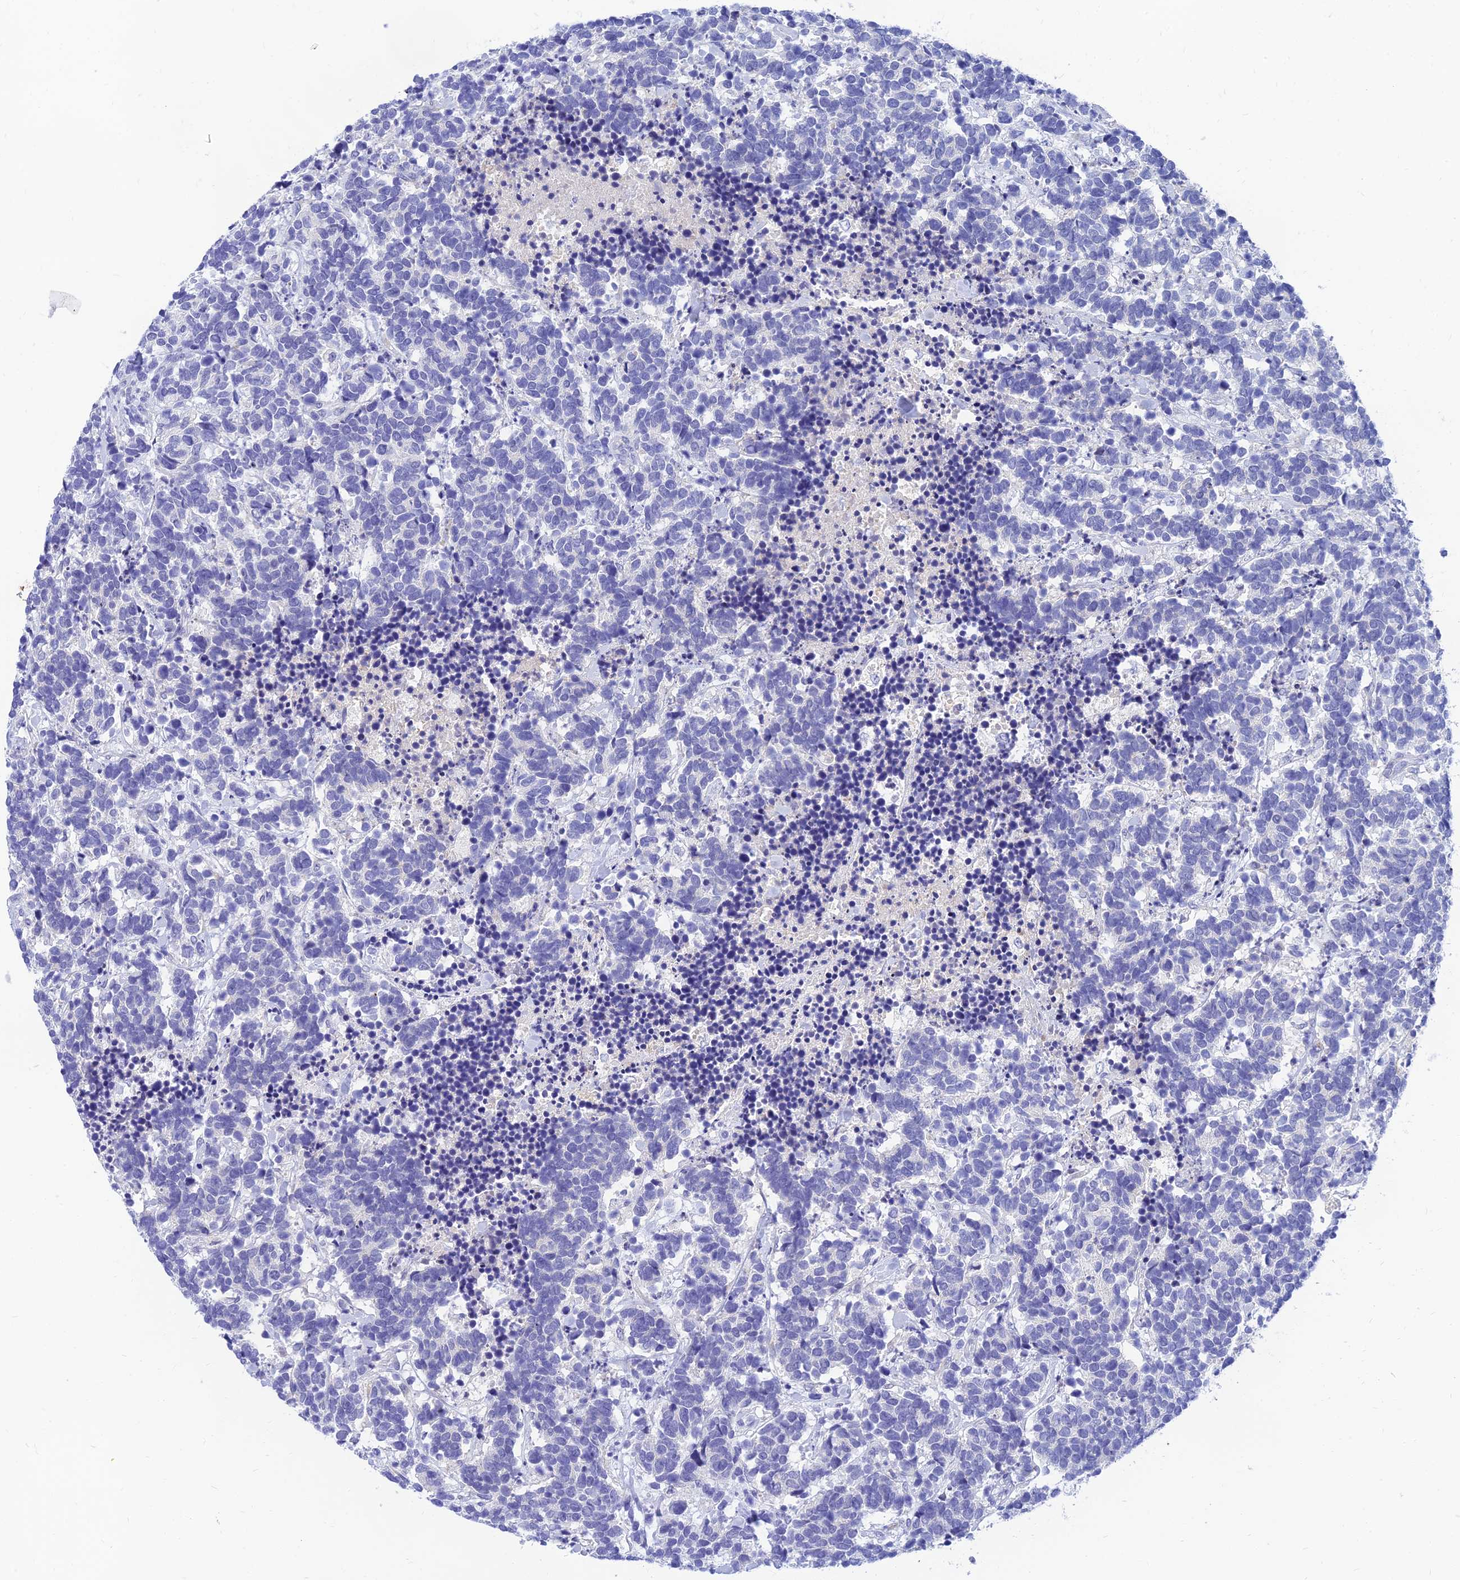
{"staining": {"intensity": "negative", "quantity": "none", "location": "none"}, "tissue": "carcinoid", "cell_type": "Tumor cells", "image_type": "cancer", "snomed": [{"axis": "morphology", "description": "Carcinoma, NOS"}, {"axis": "morphology", "description": "Carcinoid, malignant, NOS"}, {"axis": "topography", "description": "Prostate"}], "caption": "This micrograph is of carcinoid stained with IHC to label a protein in brown with the nuclei are counter-stained blue. There is no positivity in tumor cells. The staining was performed using DAB to visualize the protein expression in brown, while the nuclei were stained in blue with hematoxylin (Magnification: 20x).", "gene": "TMEM161B", "patient": {"sex": "male", "age": 57}}